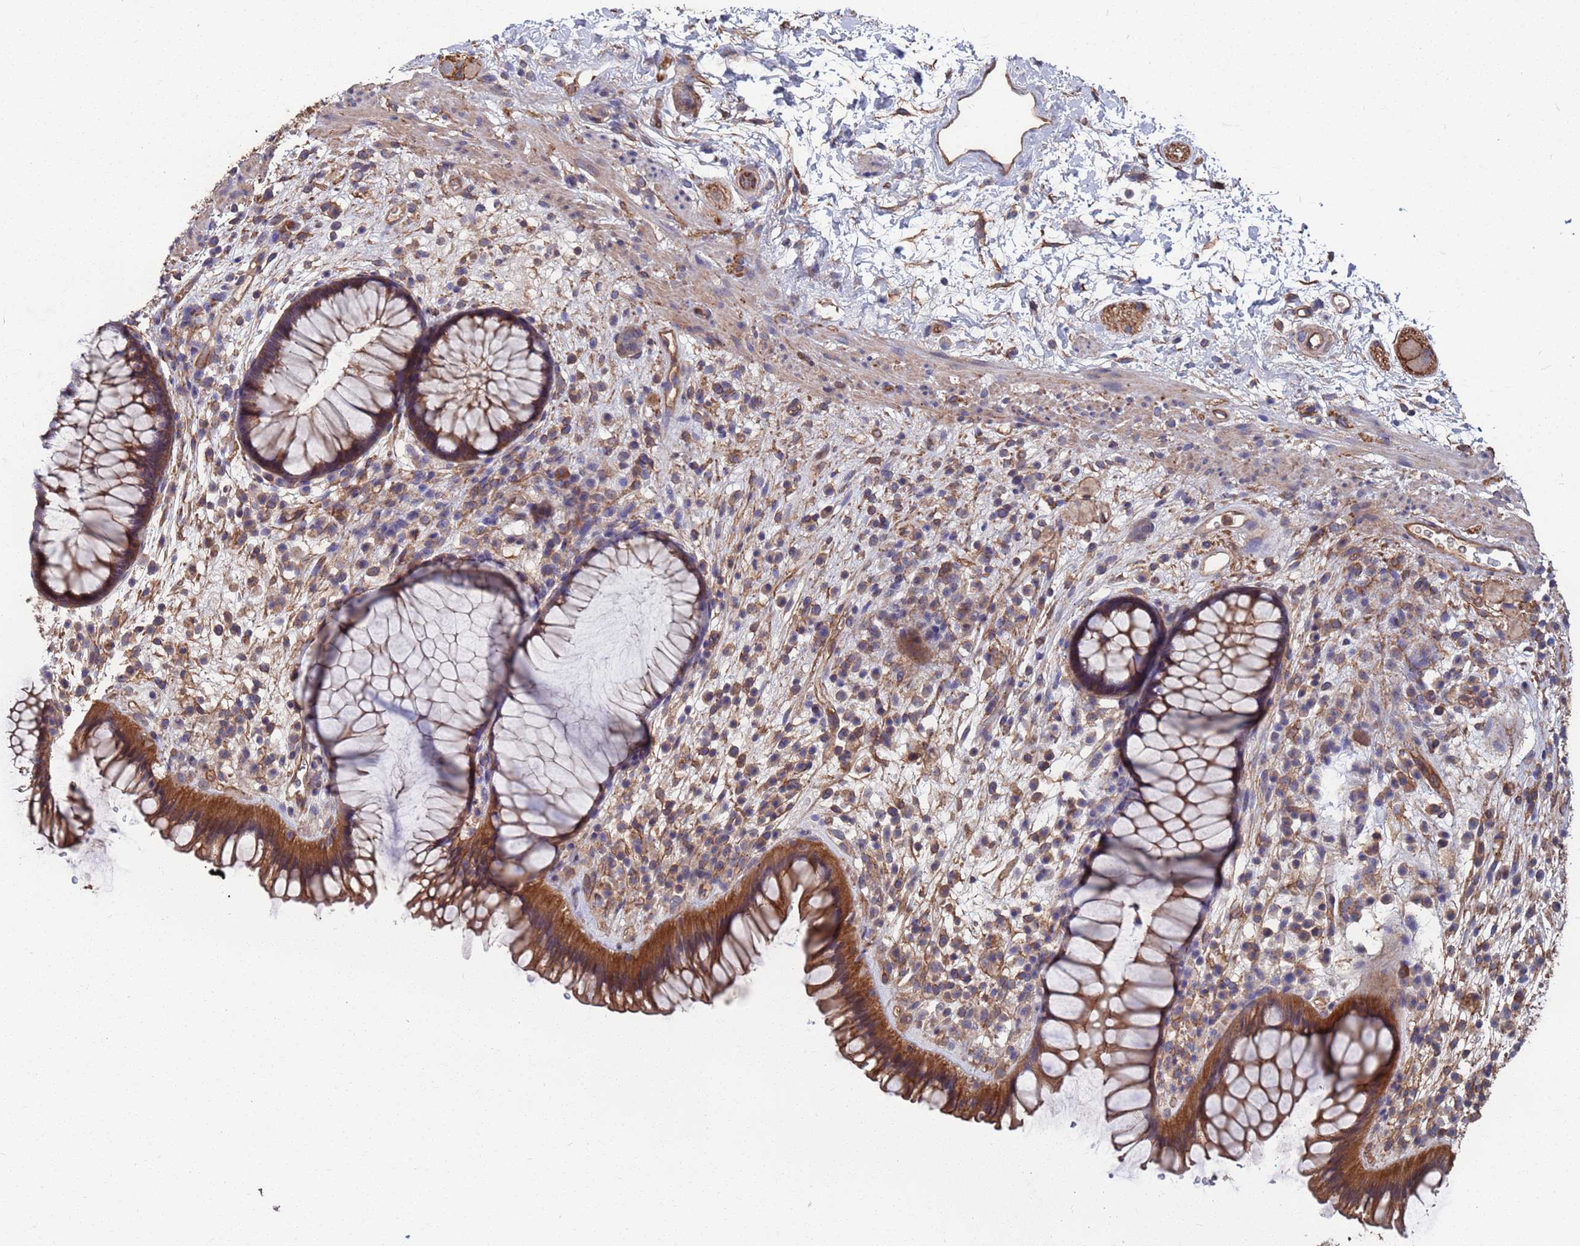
{"staining": {"intensity": "strong", "quantity": ">75%", "location": "cytoplasmic/membranous"}, "tissue": "rectum", "cell_type": "Glandular cells", "image_type": "normal", "snomed": [{"axis": "morphology", "description": "Normal tissue, NOS"}, {"axis": "topography", "description": "Rectum"}], "caption": "Immunohistochemical staining of normal human rectum demonstrates strong cytoplasmic/membranous protein positivity in approximately >75% of glandular cells. (IHC, brightfield microscopy, high magnification).", "gene": "NDUFAF6", "patient": {"sex": "male", "age": 51}}